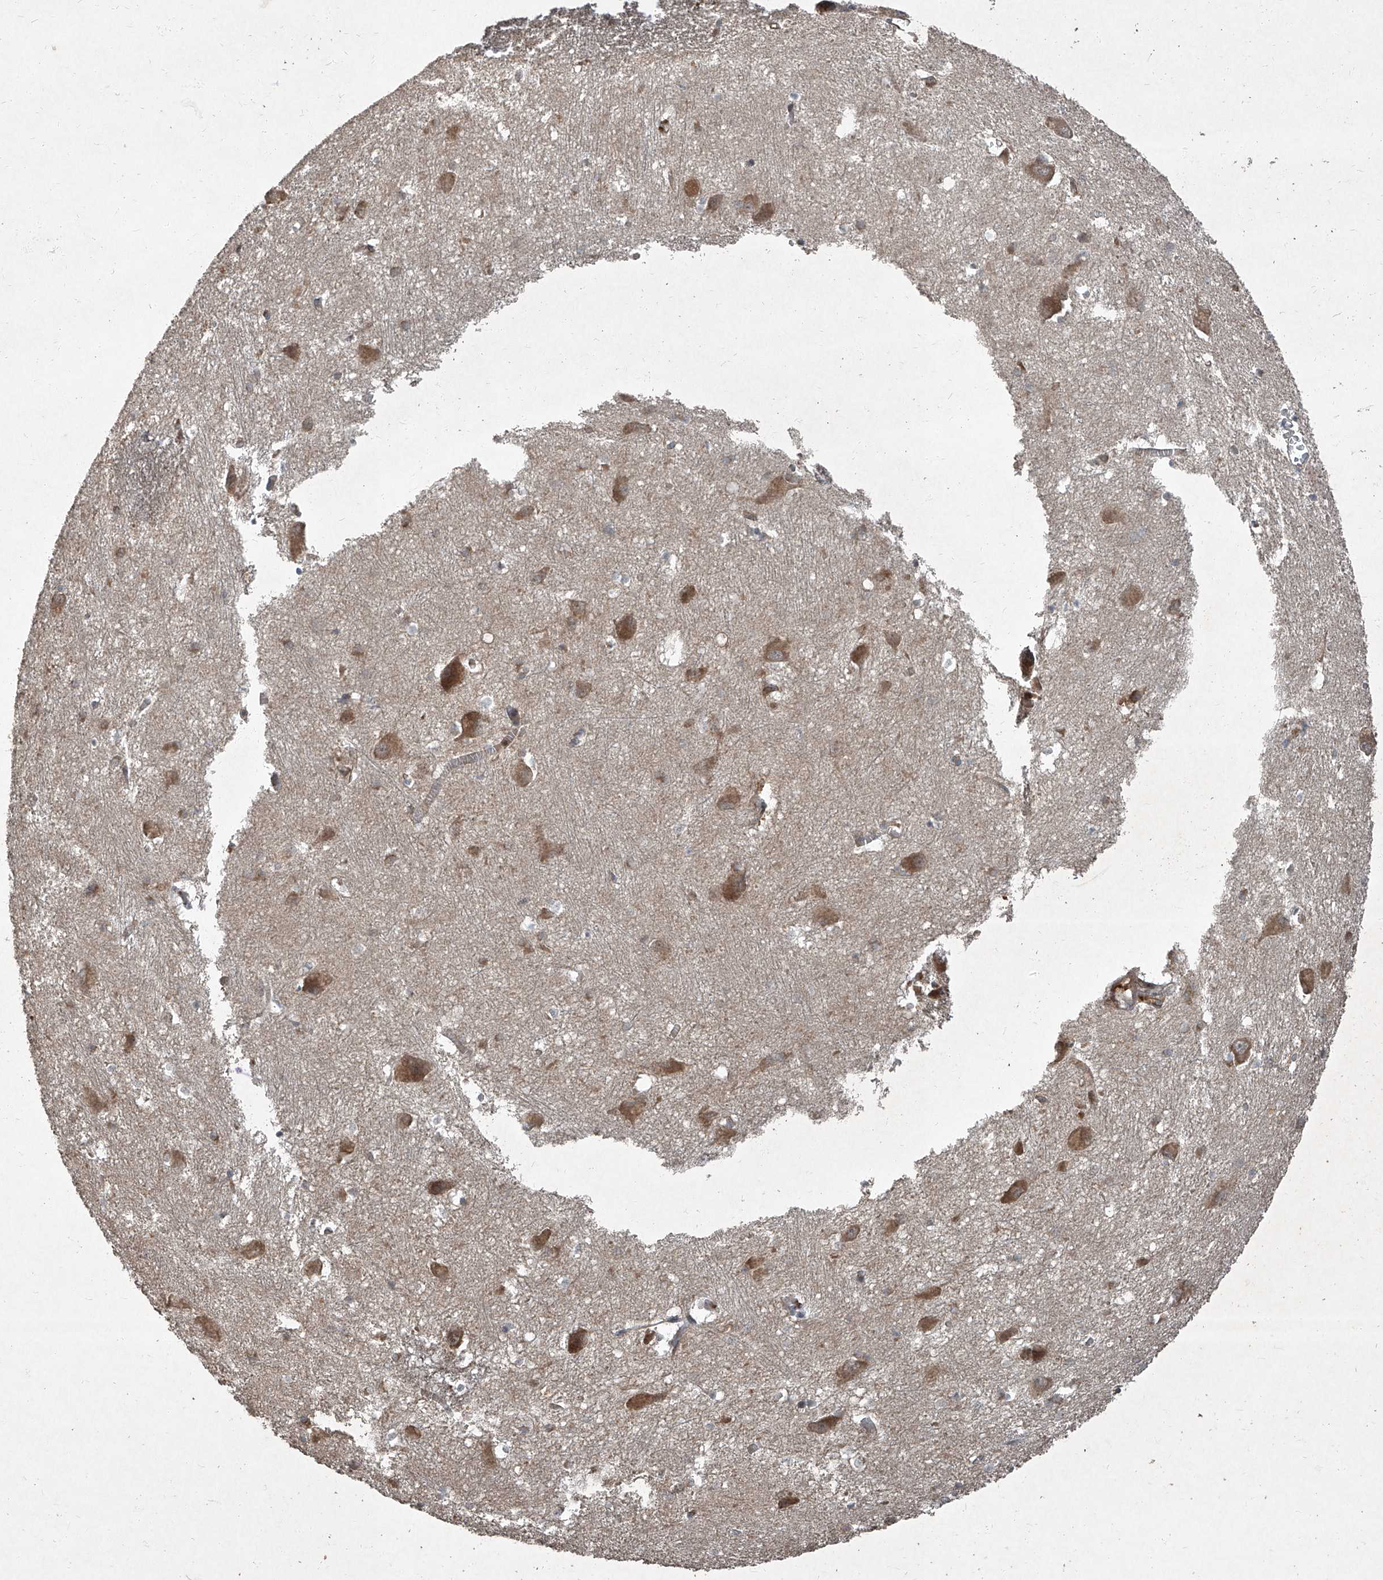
{"staining": {"intensity": "weak", "quantity": "25%-75%", "location": "cytoplasmic/membranous"}, "tissue": "caudate", "cell_type": "Glial cells", "image_type": "normal", "snomed": [{"axis": "morphology", "description": "Normal tissue, NOS"}, {"axis": "topography", "description": "Lateral ventricle wall"}], "caption": "Brown immunohistochemical staining in unremarkable human caudate shows weak cytoplasmic/membranous staining in about 25%-75% of glial cells. The protein of interest is shown in brown color, while the nuclei are stained blue.", "gene": "CCN1", "patient": {"sex": "male", "age": 37}}